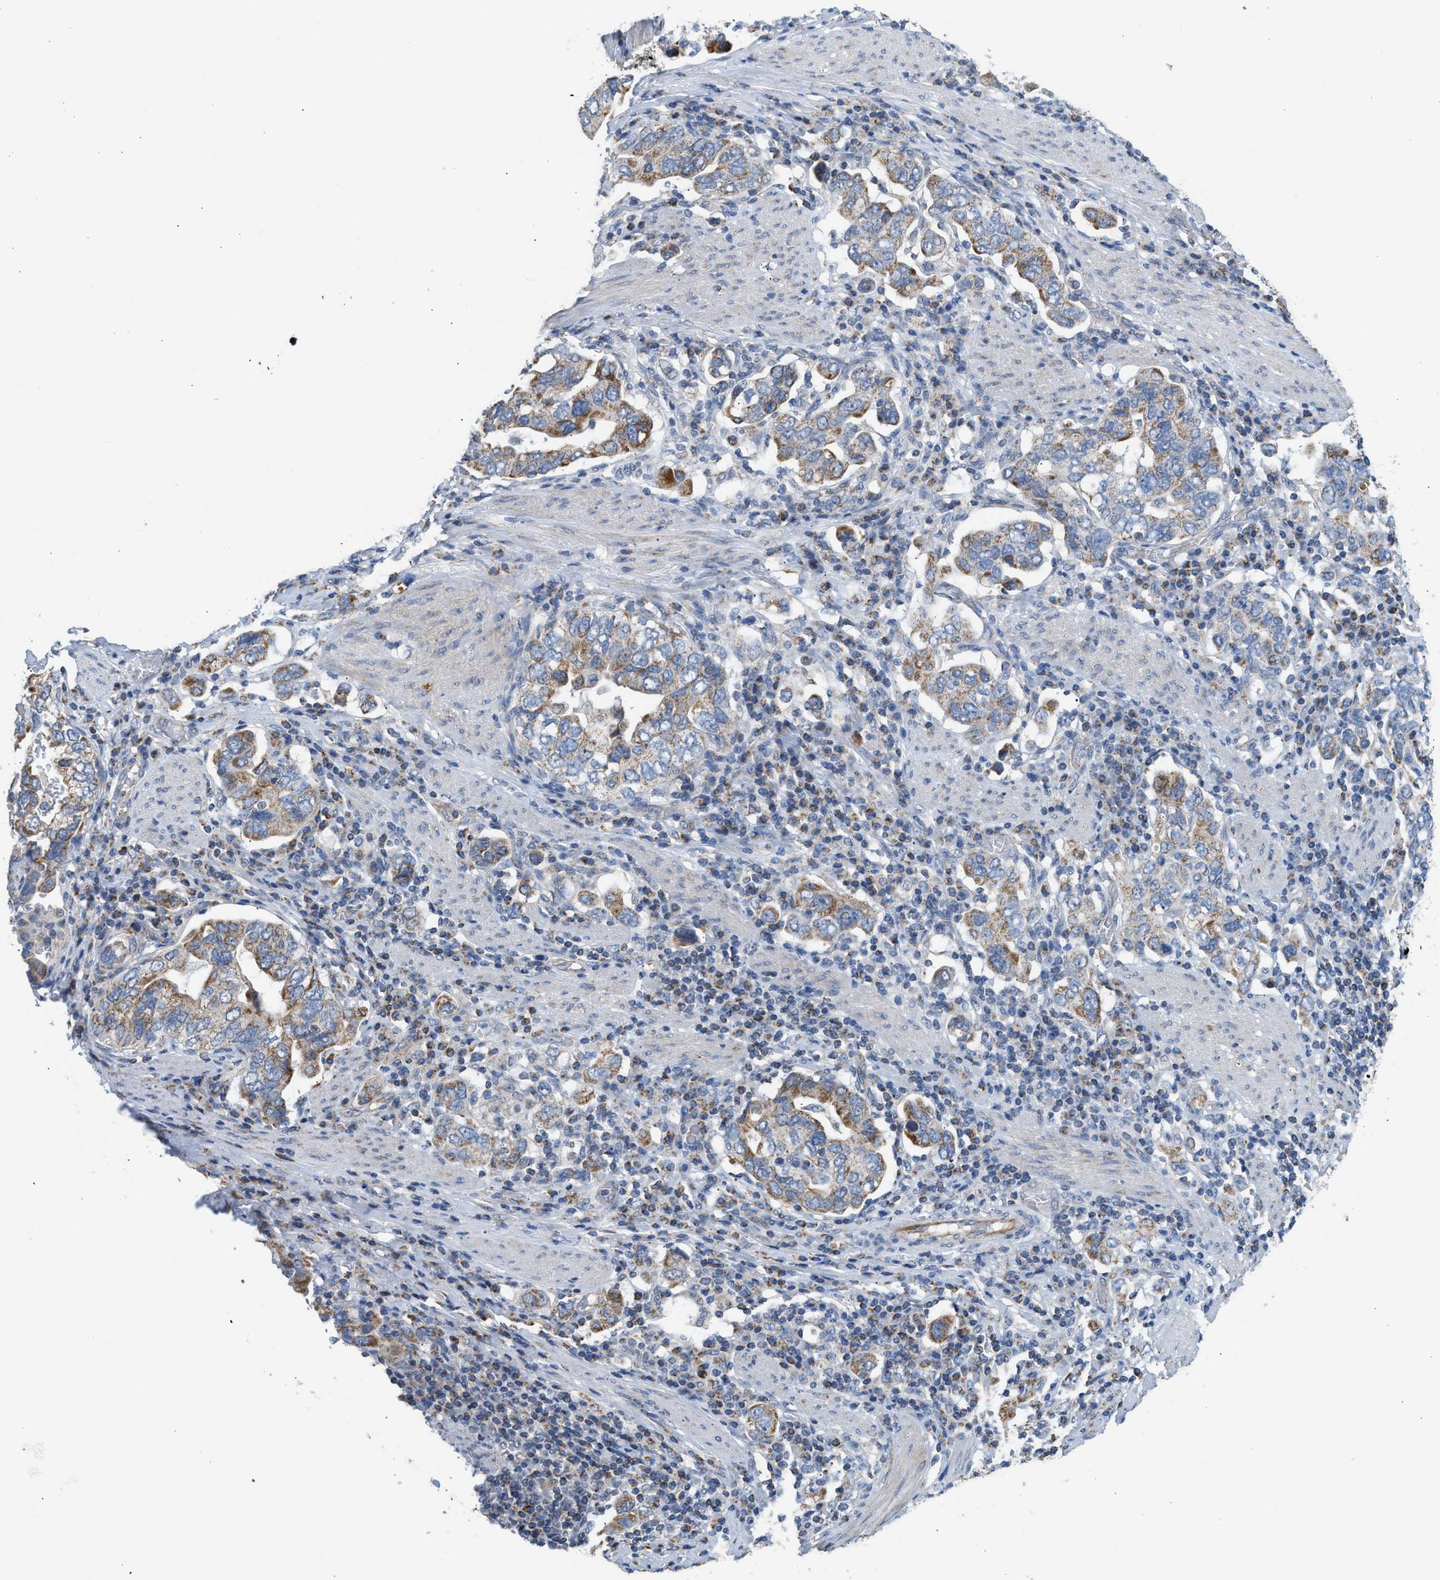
{"staining": {"intensity": "moderate", "quantity": "25%-75%", "location": "cytoplasmic/membranous"}, "tissue": "stomach cancer", "cell_type": "Tumor cells", "image_type": "cancer", "snomed": [{"axis": "morphology", "description": "Adenocarcinoma, NOS"}, {"axis": "topography", "description": "Stomach, upper"}], "caption": "Human stomach cancer stained with a protein marker displays moderate staining in tumor cells.", "gene": "GOT2", "patient": {"sex": "male", "age": 62}}